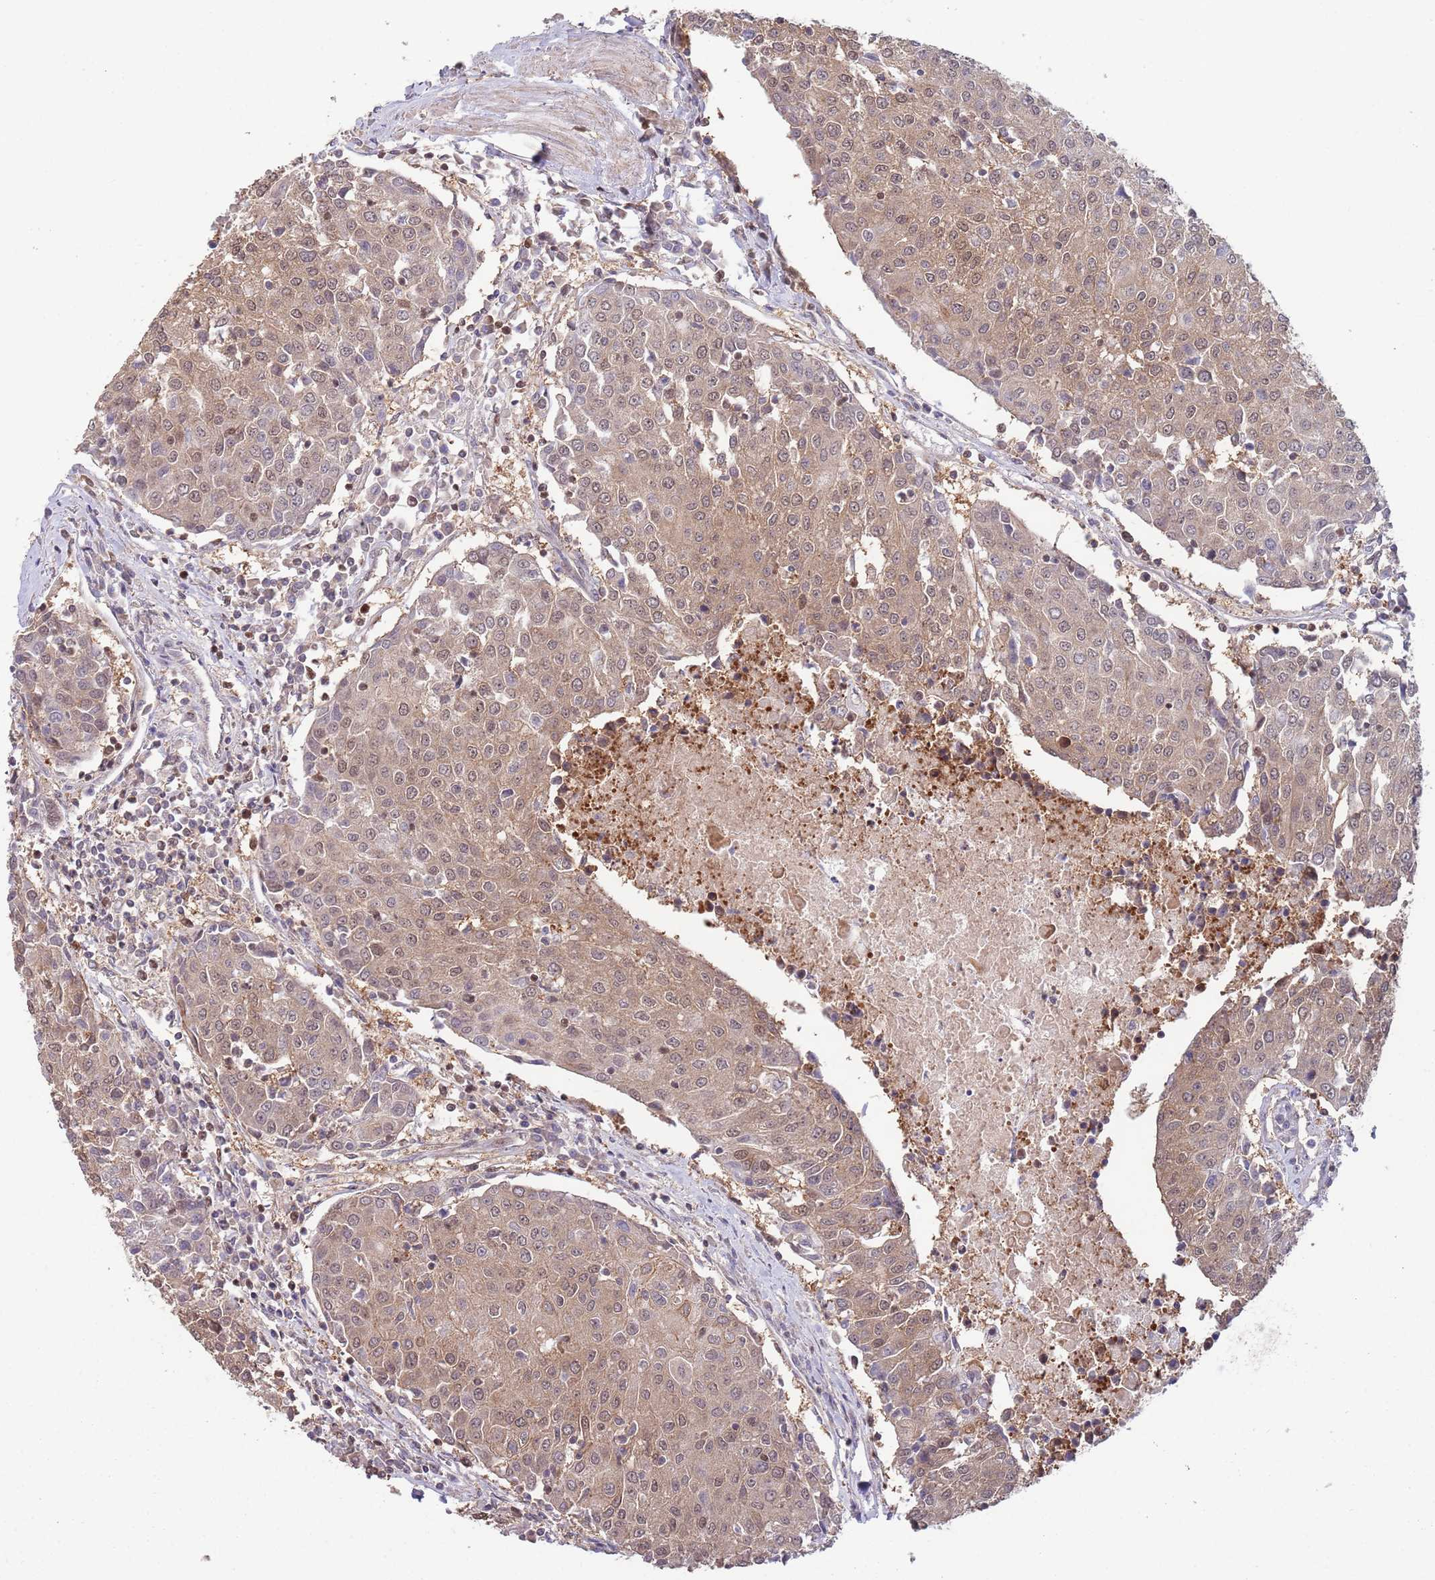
{"staining": {"intensity": "weak", "quantity": ">75%", "location": "cytoplasmic/membranous,nuclear"}, "tissue": "urothelial cancer", "cell_type": "Tumor cells", "image_type": "cancer", "snomed": [{"axis": "morphology", "description": "Urothelial carcinoma, High grade"}, {"axis": "topography", "description": "Urinary bladder"}], "caption": "Immunohistochemistry (IHC) image of neoplastic tissue: human high-grade urothelial carcinoma stained using immunohistochemistry exhibits low levels of weak protein expression localized specifically in the cytoplasmic/membranous and nuclear of tumor cells, appearing as a cytoplasmic/membranous and nuclear brown color.", "gene": "SALL1", "patient": {"sex": "female", "age": 85}}